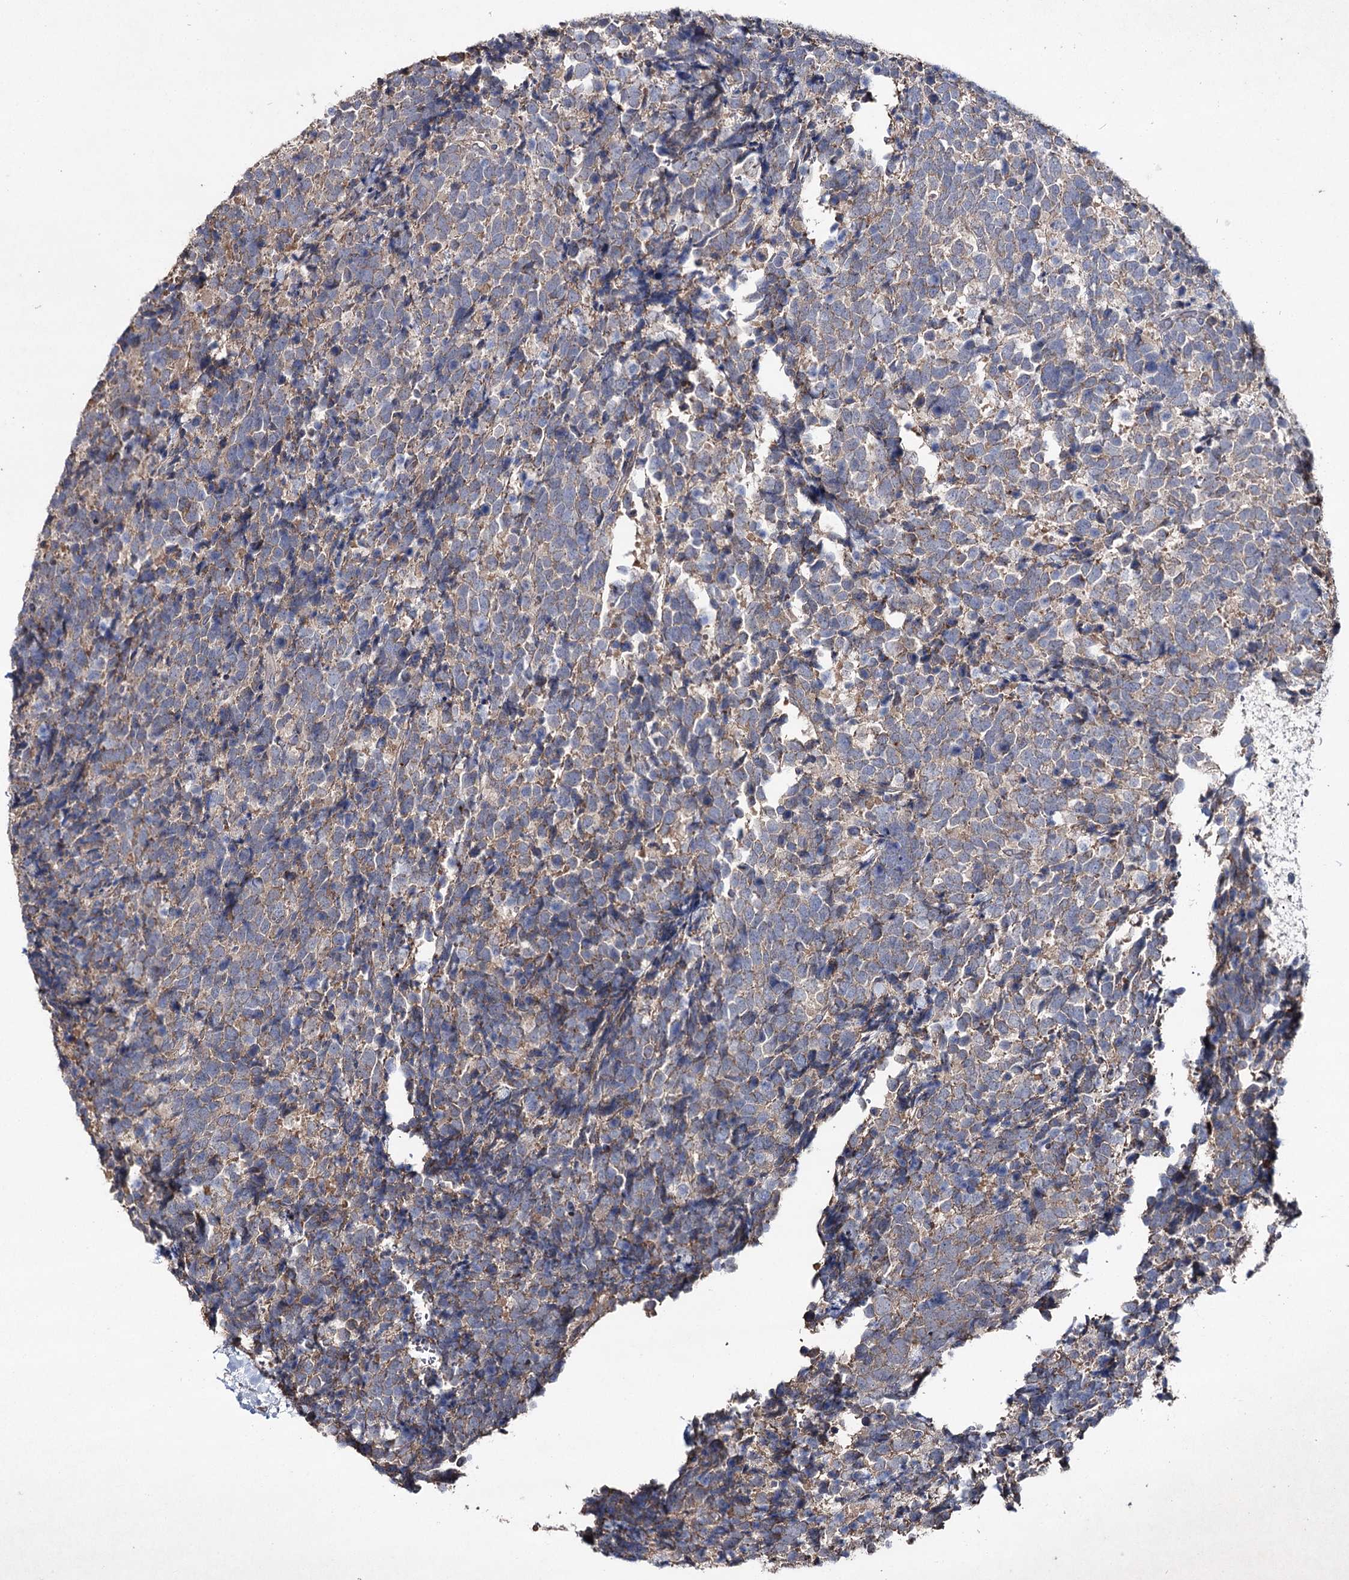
{"staining": {"intensity": "weak", "quantity": ">75%", "location": "cytoplasmic/membranous"}, "tissue": "urothelial cancer", "cell_type": "Tumor cells", "image_type": "cancer", "snomed": [{"axis": "morphology", "description": "Urothelial carcinoma, High grade"}, {"axis": "topography", "description": "Urinary bladder"}], "caption": "IHC micrograph of human urothelial cancer stained for a protein (brown), which displays low levels of weak cytoplasmic/membranous staining in about >75% of tumor cells.", "gene": "SEMA4G", "patient": {"sex": "female", "age": 82}}